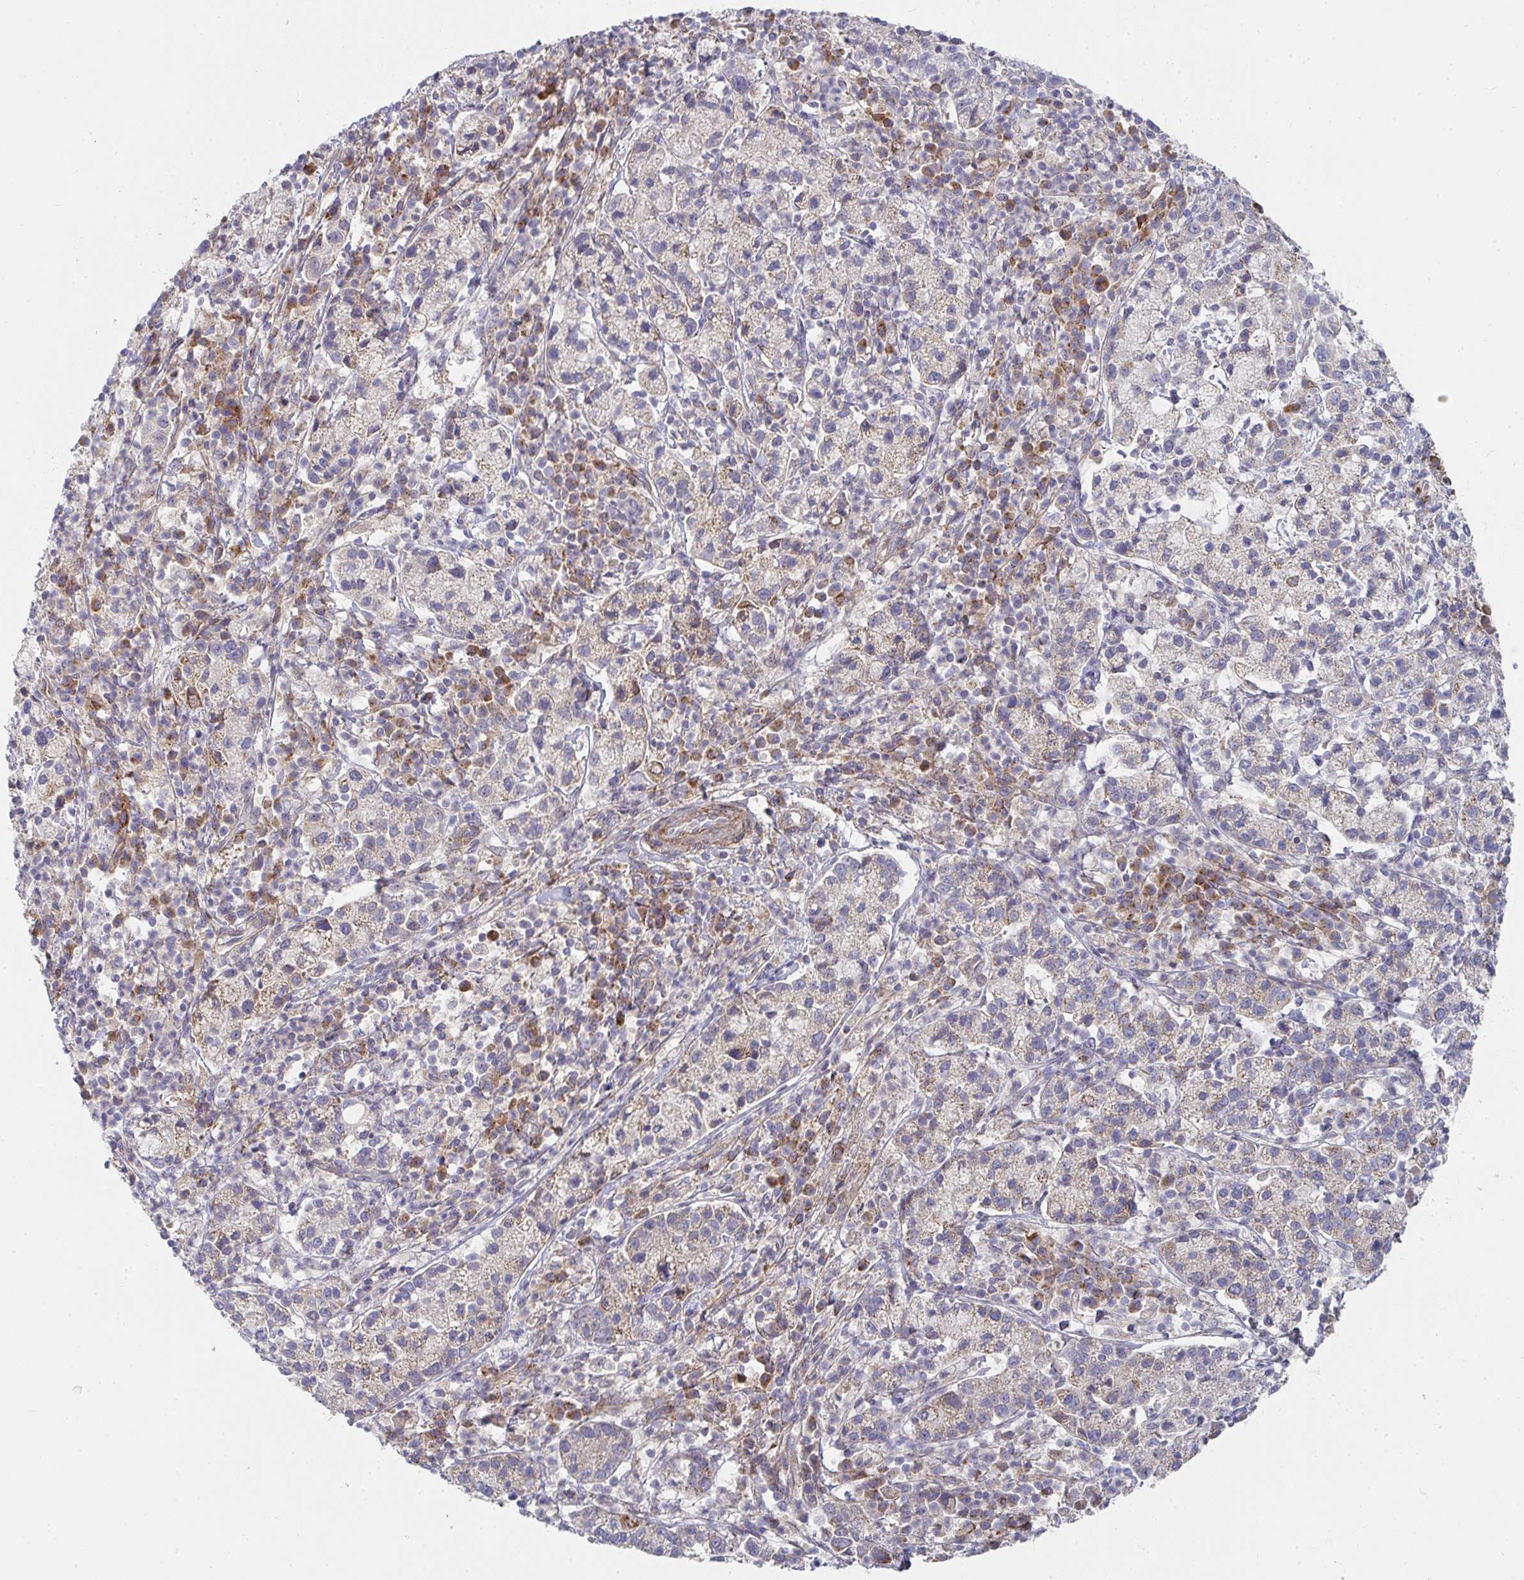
{"staining": {"intensity": "weak", "quantity": "25%-75%", "location": "cytoplasmic/membranous"}, "tissue": "cervical cancer", "cell_type": "Tumor cells", "image_type": "cancer", "snomed": [{"axis": "morphology", "description": "Normal tissue, NOS"}, {"axis": "morphology", "description": "Adenocarcinoma, NOS"}, {"axis": "topography", "description": "Cervix"}], "caption": "Protein expression analysis of cervical cancer shows weak cytoplasmic/membranous positivity in about 25%-75% of tumor cells. (brown staining indicates protein expression, while blue staining denotes nuclei).", "gene": "RHEBL1", "patient": {"sex": "female", "age": 44}}